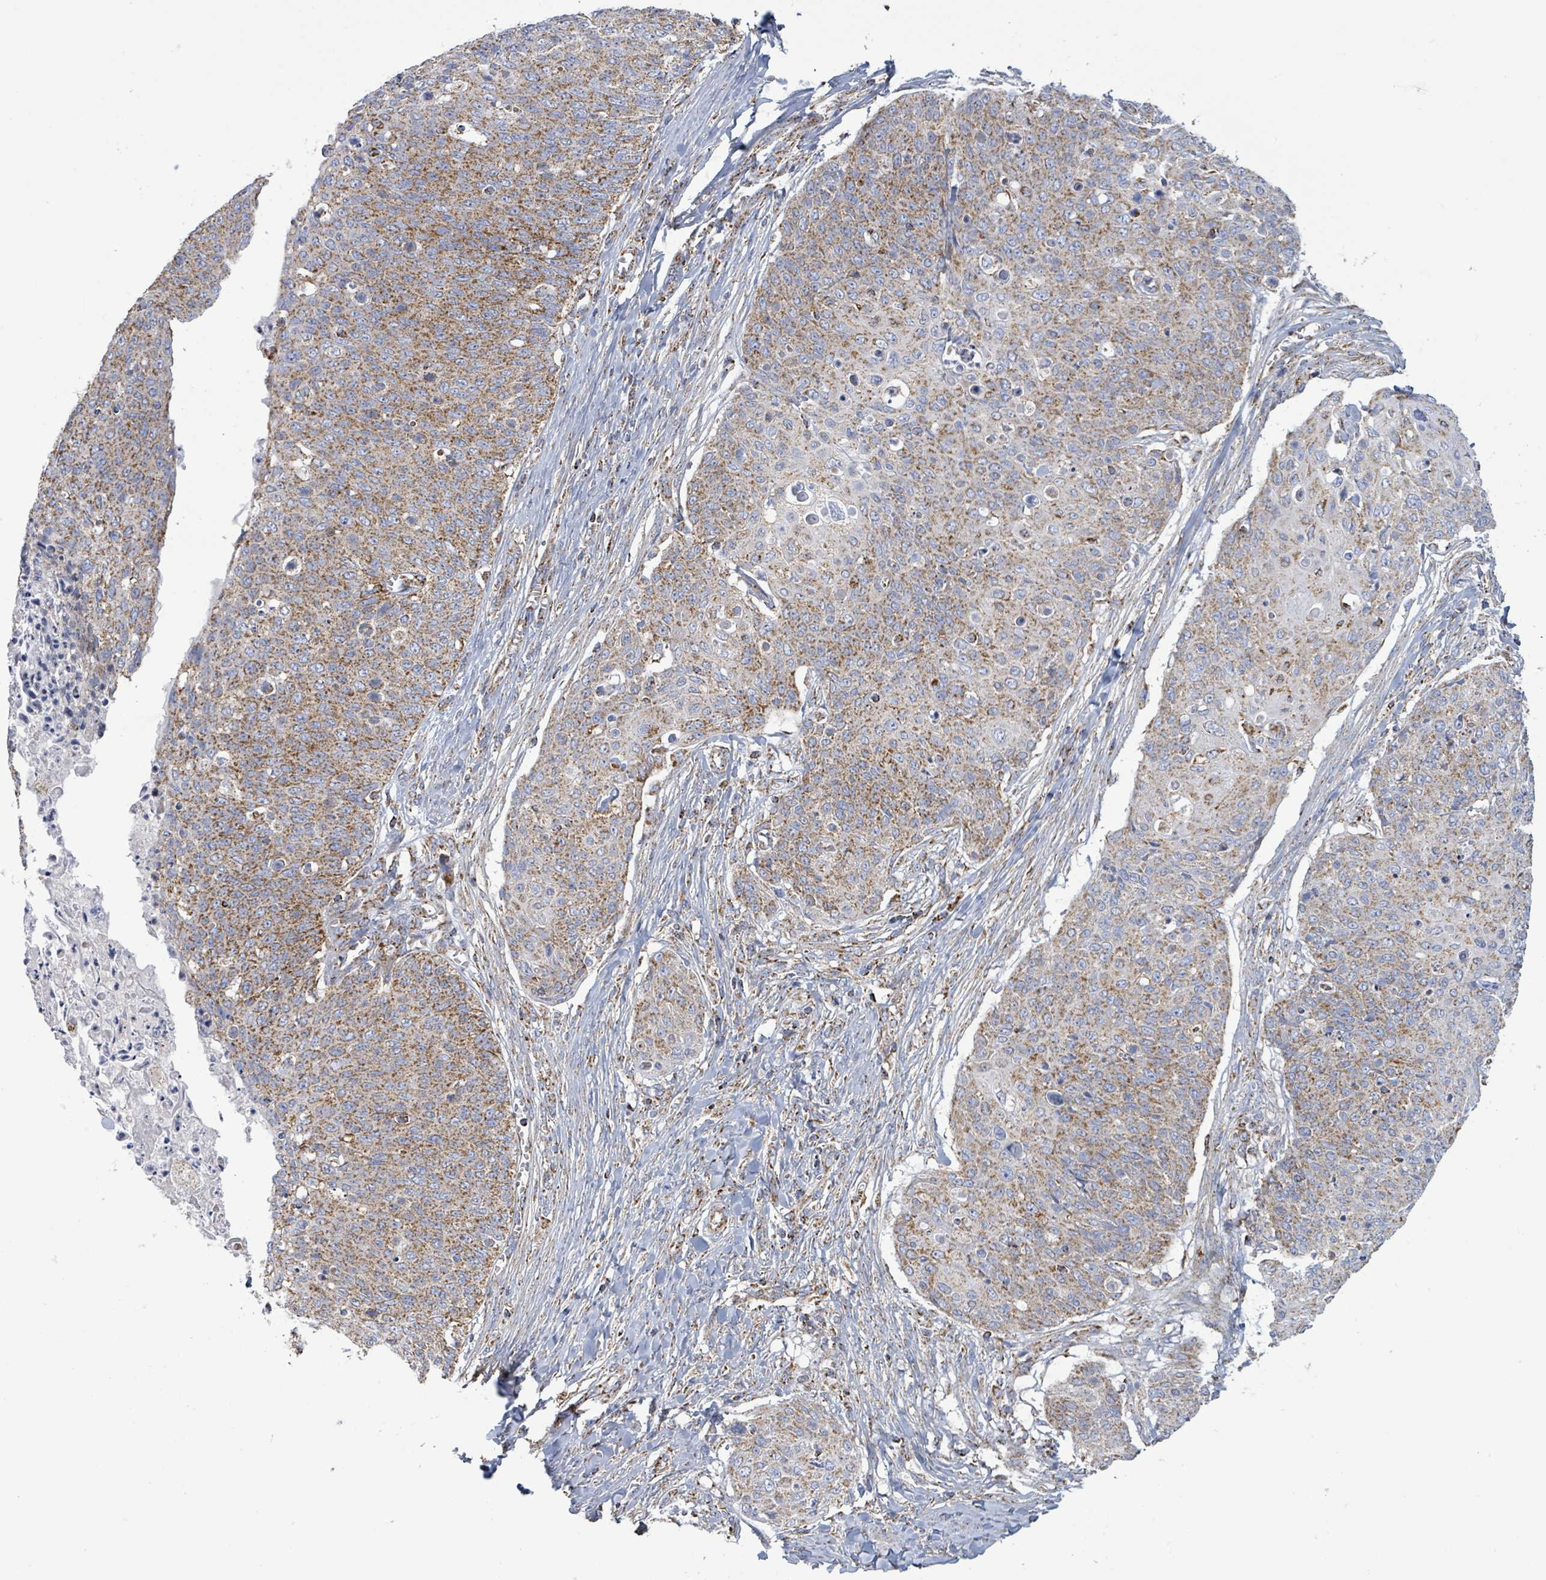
{"staining": {"intensity": "moderate", "quantity": ">75%", "location": "cytoplasmic/membranous"}, "tissue": "skin cancer", "cell_type": "Tumor cells", "image_type": "cancer", "snomed": [{"axis": "morphology", "description": "Squamous cell carcinoma, NOS"}, {"axis": "topography", "description": "Skin"}, {"axis": "topography", "description": "Vulva"}], "caption": "Immunohistochemical staining of human squamous cell carcinoma (skin) exhibits medium levels of moderate cytoplasmic/membranous positivity in about >75% of tumor cells.", "gene": "SUCLG2", "patient": {"sex": "female", "age": 85}}